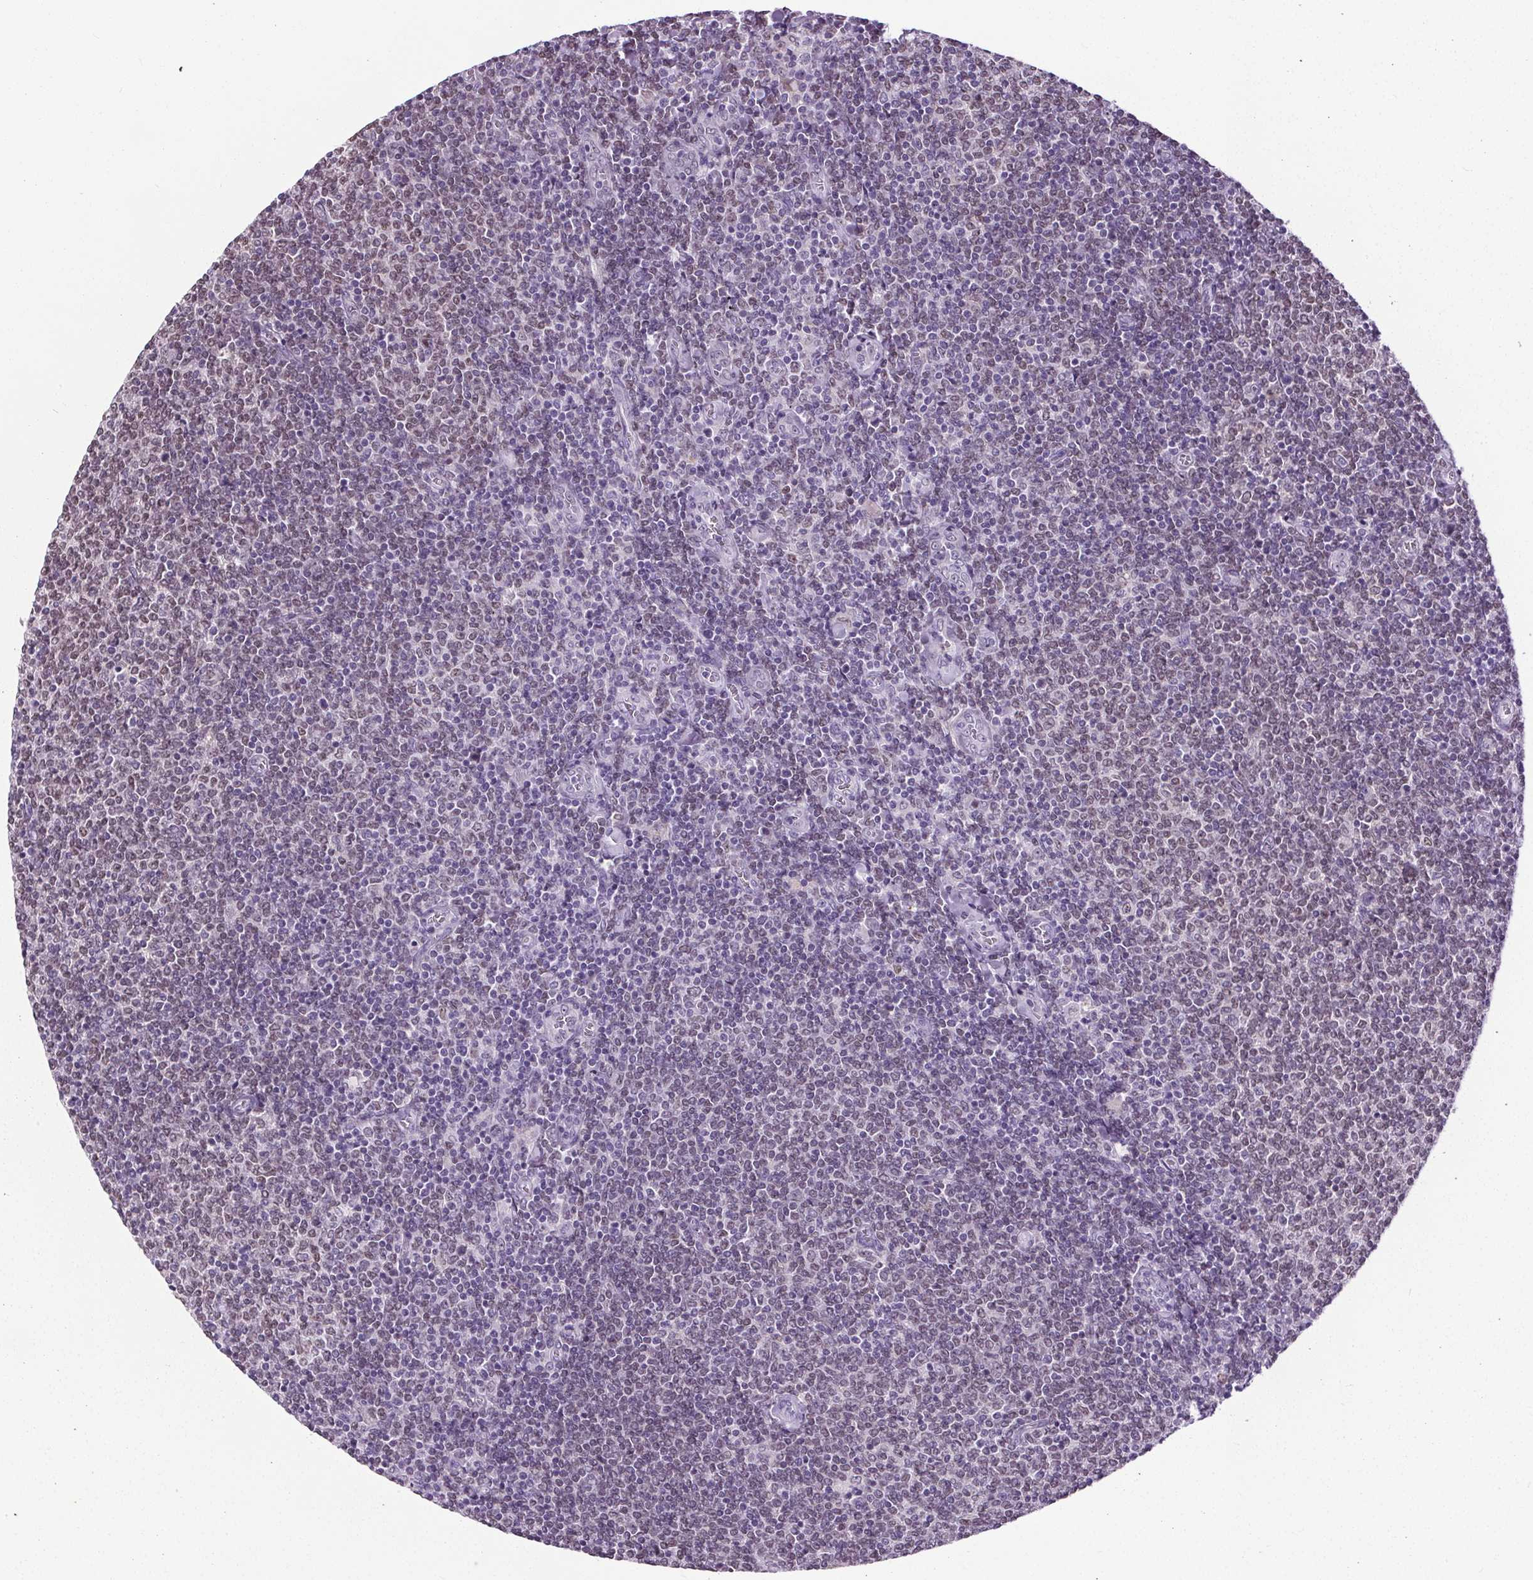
{"staining": {"intensity": "negative", "quantity": "none", "location": "none"}, "tissue": "lymphoma", "cell_type": "Tumor cells", "image_type": "cancer", "snomed": [{"axis": "morphology", "description": "Malignant lymphoma, non-Hodgkin's type, Low grade"}, {"axis": "topography", "description": "Lymph node"}], "caption": "DAB (3,3'-diaminobenzidine) immunohistochemical staining of human low-grade malignant lymphoma, non-Hodgkin's type reveals no significant expression in tumor cells. (Stains: DAB immunohistochemistry with hematoxylin counter stain, Microscopy: brightfield microscopy at high magnification).", "gene": "TMEM240", "patient": {"sex": "male", "age": 52}}